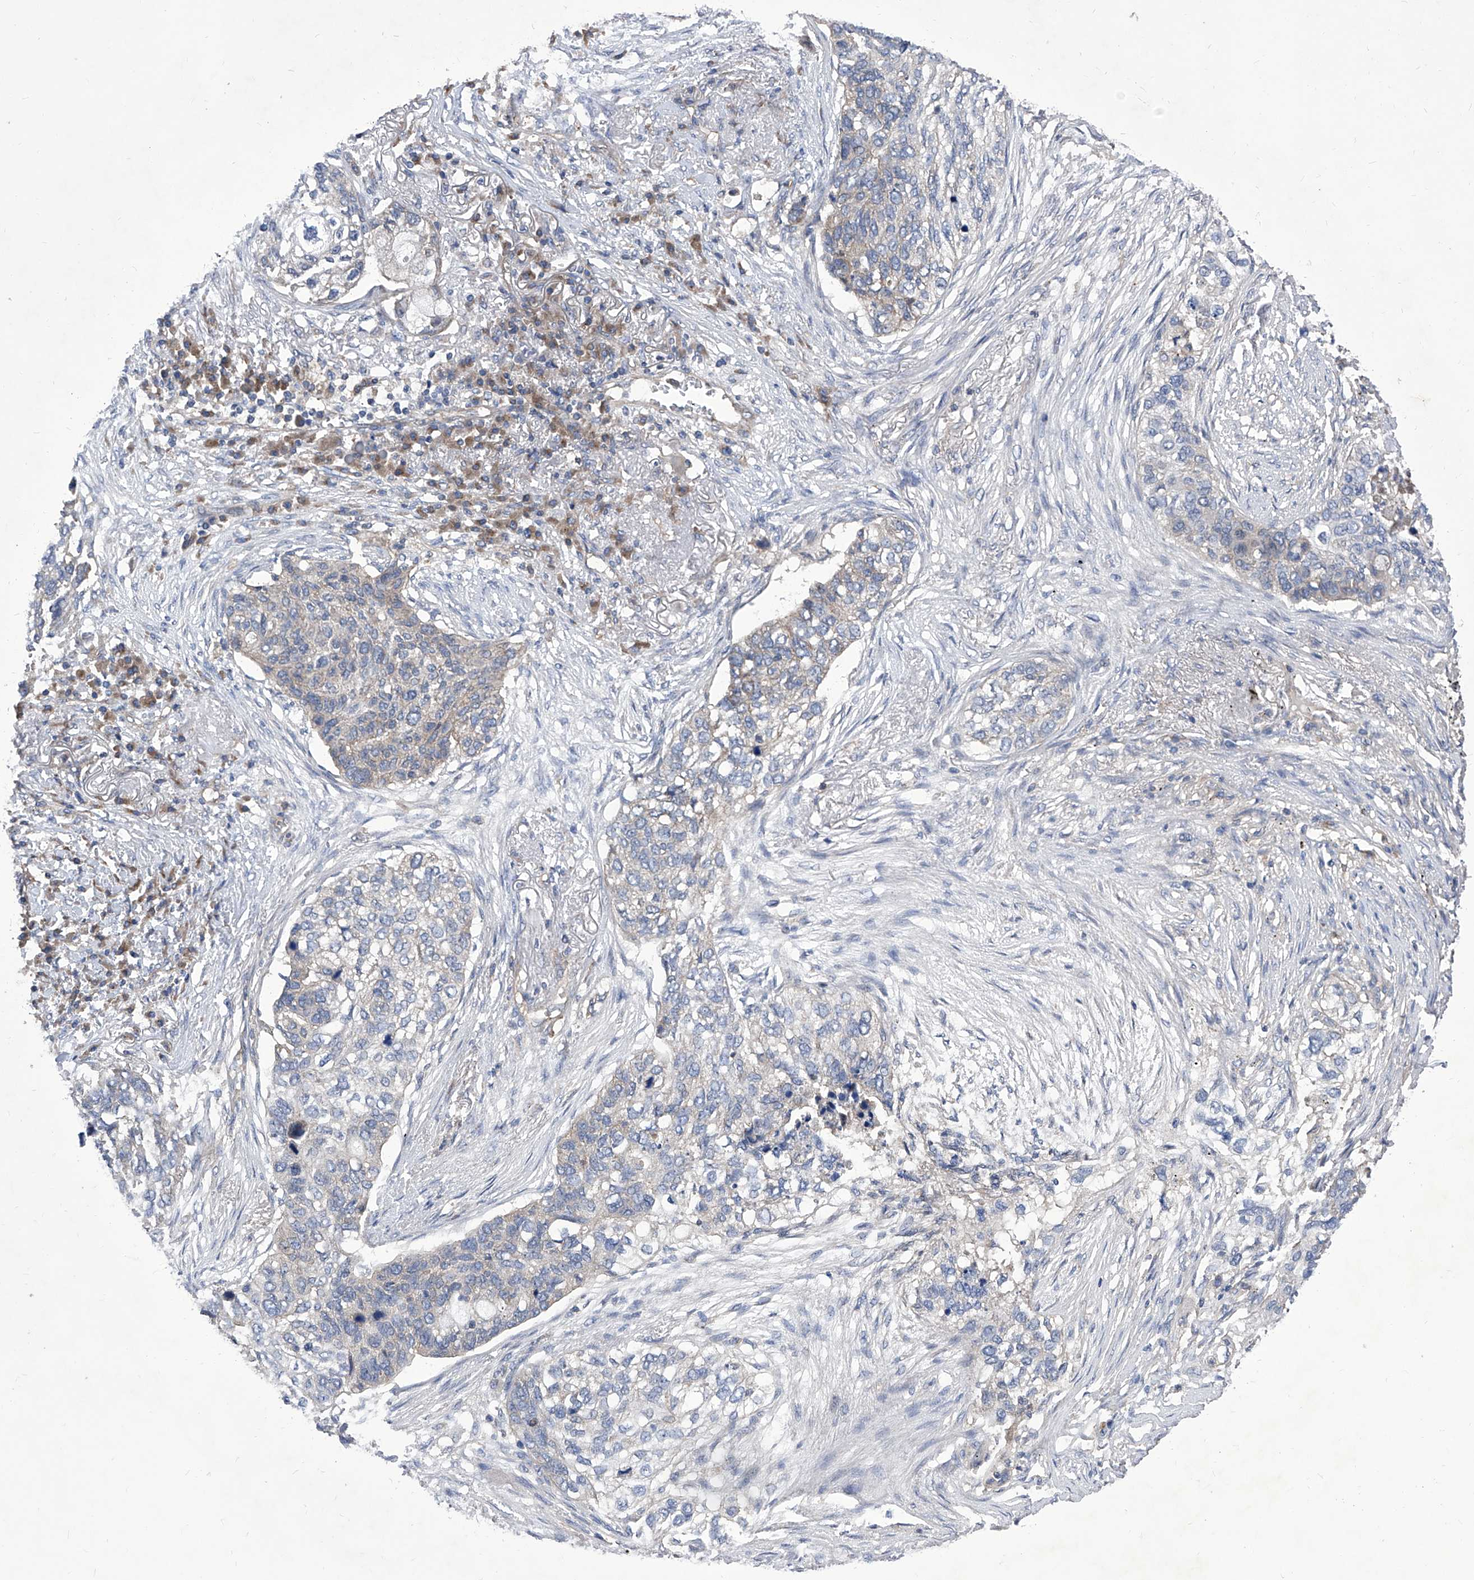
{"staining": {"intensity": "negative", "quantity": "none", "location": "none"}, "tissue": "lung cancer", "cell_type": "Tumor cells", "image_type": "cancer", "snomed": [{"axis": "morphology", "description": "Squamous cell carcinoma, NOS"}, {"axis": "topography", "description": "Lung"}], "caption": "Tumor cells show no significant protein expression in lung cancer.", "gene": "TJAP1", "patient": {"sex": "female", "age": 63}}